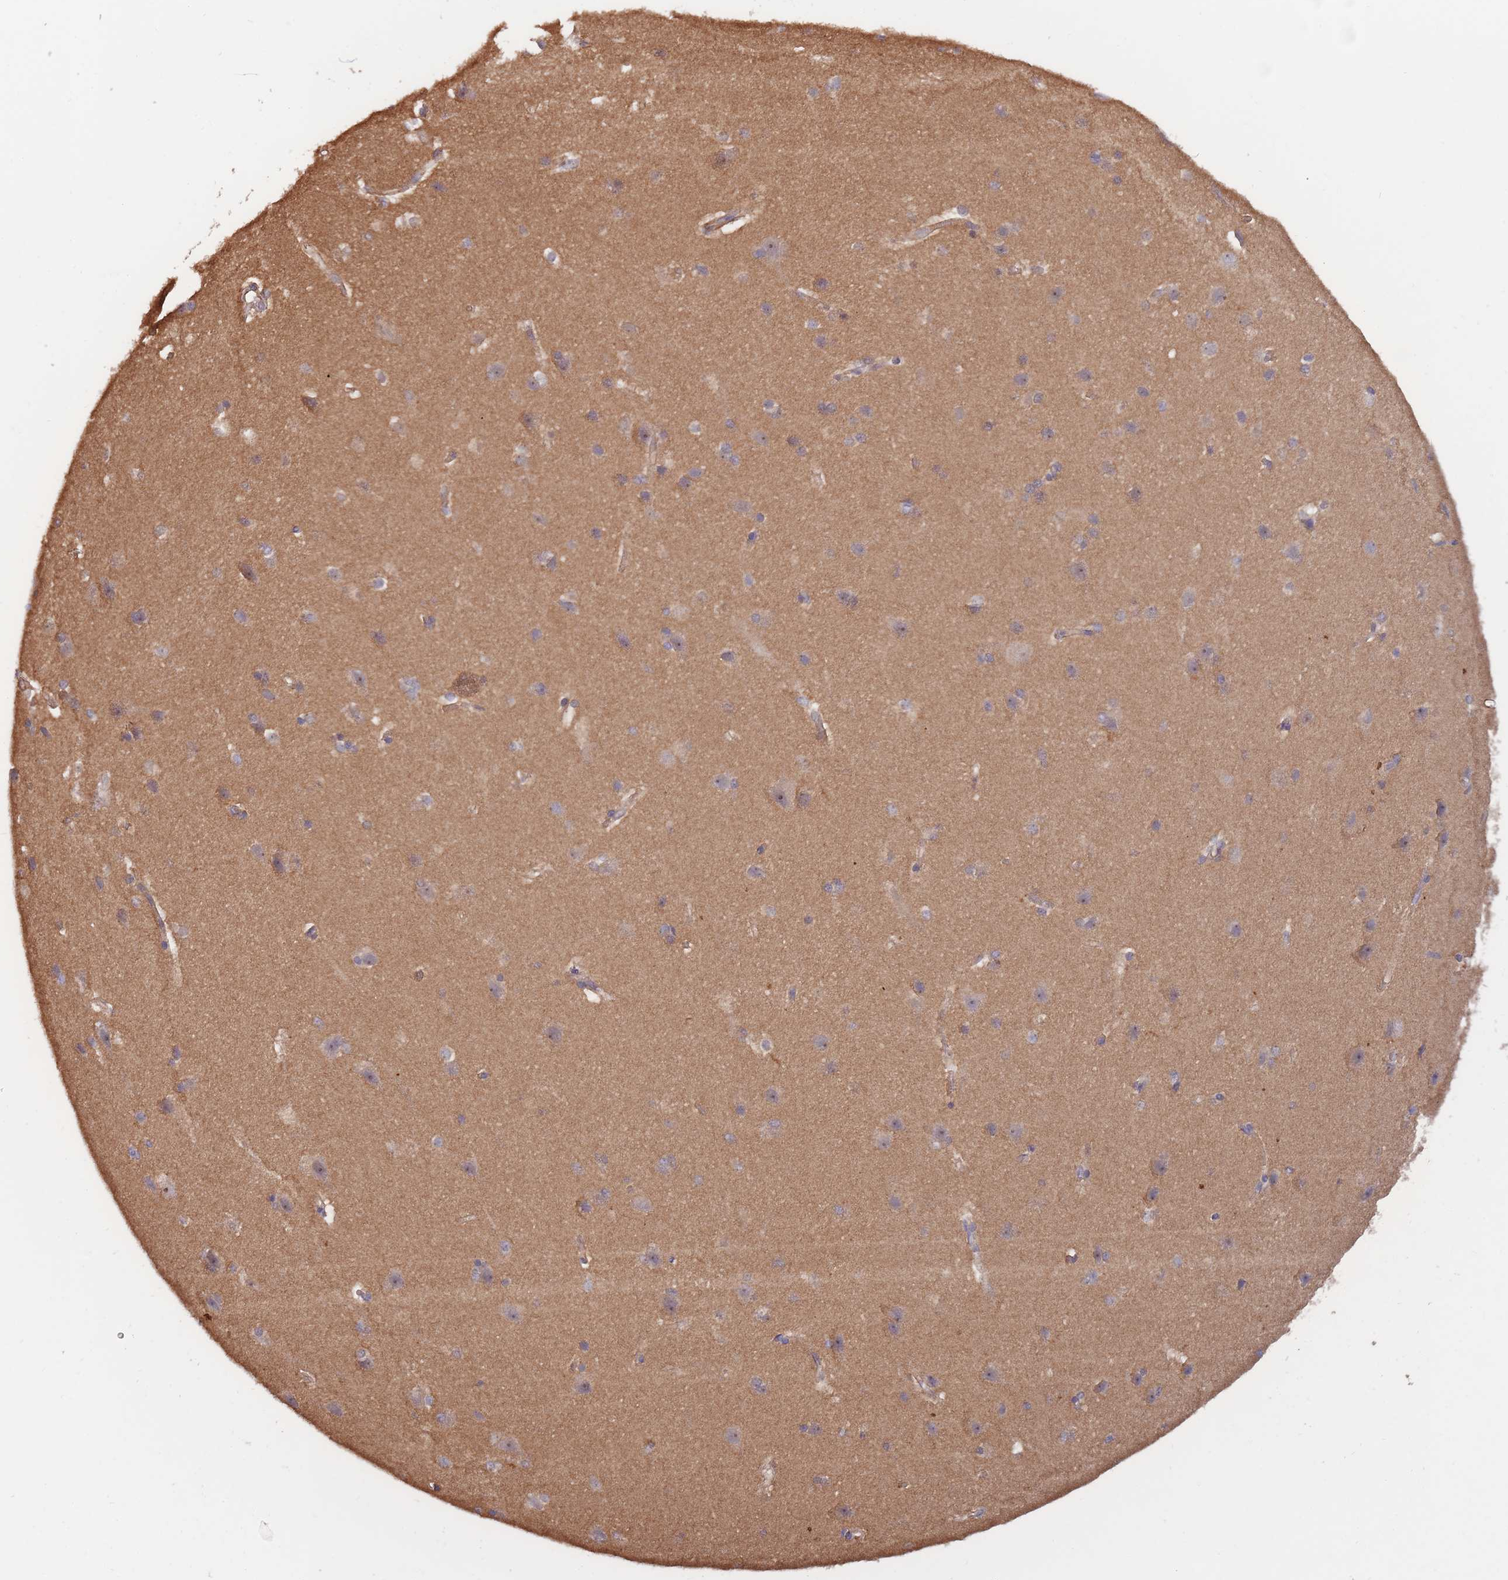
{"staining": {"intensity": "negative", "quantity": "none", "location": "none"}, "tissue": "cerebral cortex", "cell_type": "Endothelial cells", "image_type": "normal", "snomed": [{"axis": "morphology", "description": "Normal tissue, NOS"}, {"axis": "topography", "description": "Cerebral cortex"}], "caption": "Protein analysis of benign cerebral cortex shows no significant expression in endothelial cells.", "gene": "KIAA1755", "patient": {"sex": "male", "age": 37}}